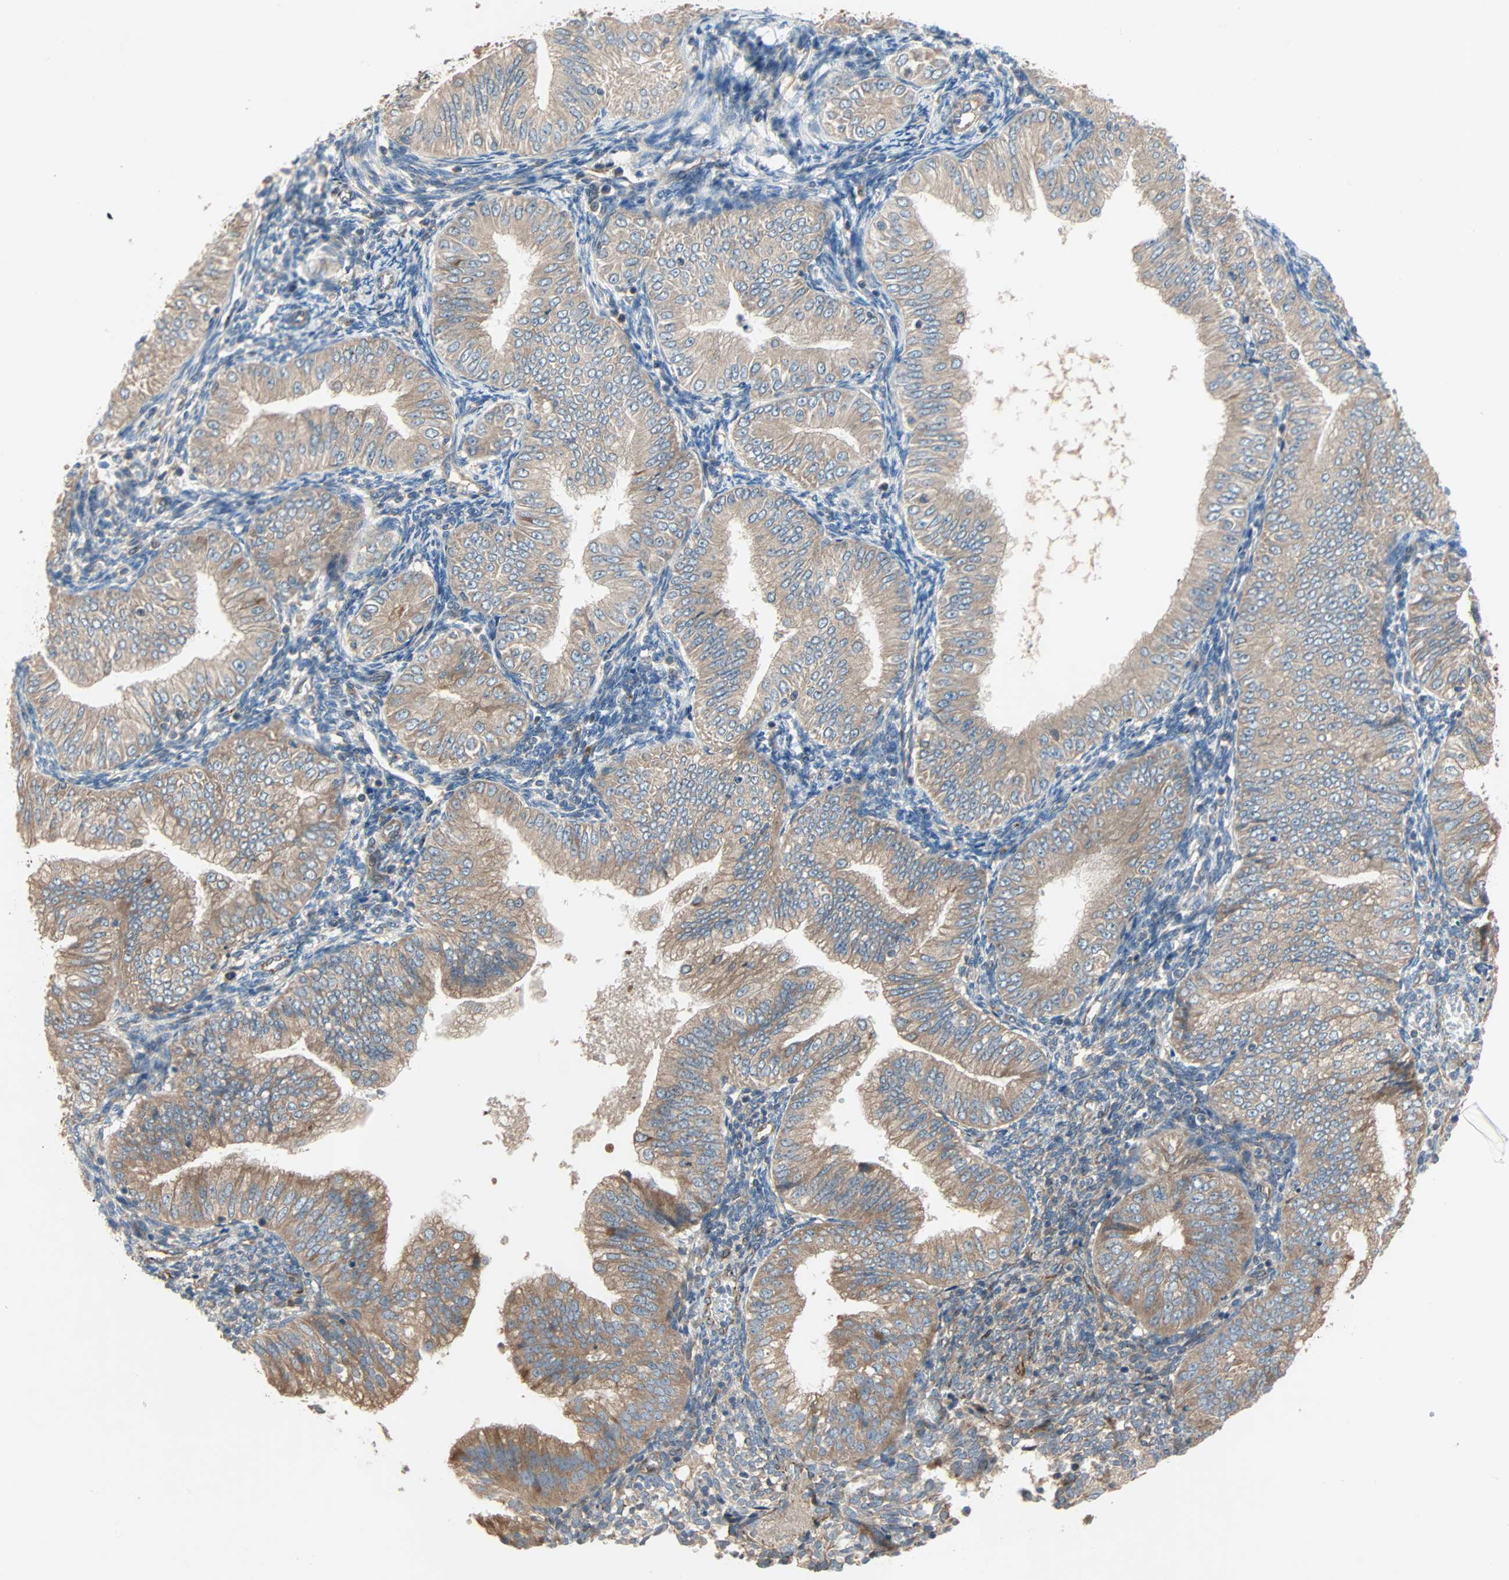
{"staining": {"intensity": "moderate", "quantity": ">75%", "location": "cytoplasmic/membranous"}, "tissue": "endometrial cancer", "cell_type": "Tumor cells", "image_type": "cancer", "snomed": [{"axis": "morphology", "description": "Normal tissue, NOS"}, {"axis": "morphology", "description": "Adenocarcinoma, NOS"}, {"axis": "topography", "description": "Endometrium"}], "caption": "Immunohistochemical staining of endometrial cancer exhibits moderate cytoplasmic/membranous protein expression in about >75% of tumor cells.", "gene": "XYLT1", "patient": {"sex": "female", "age": 53}}